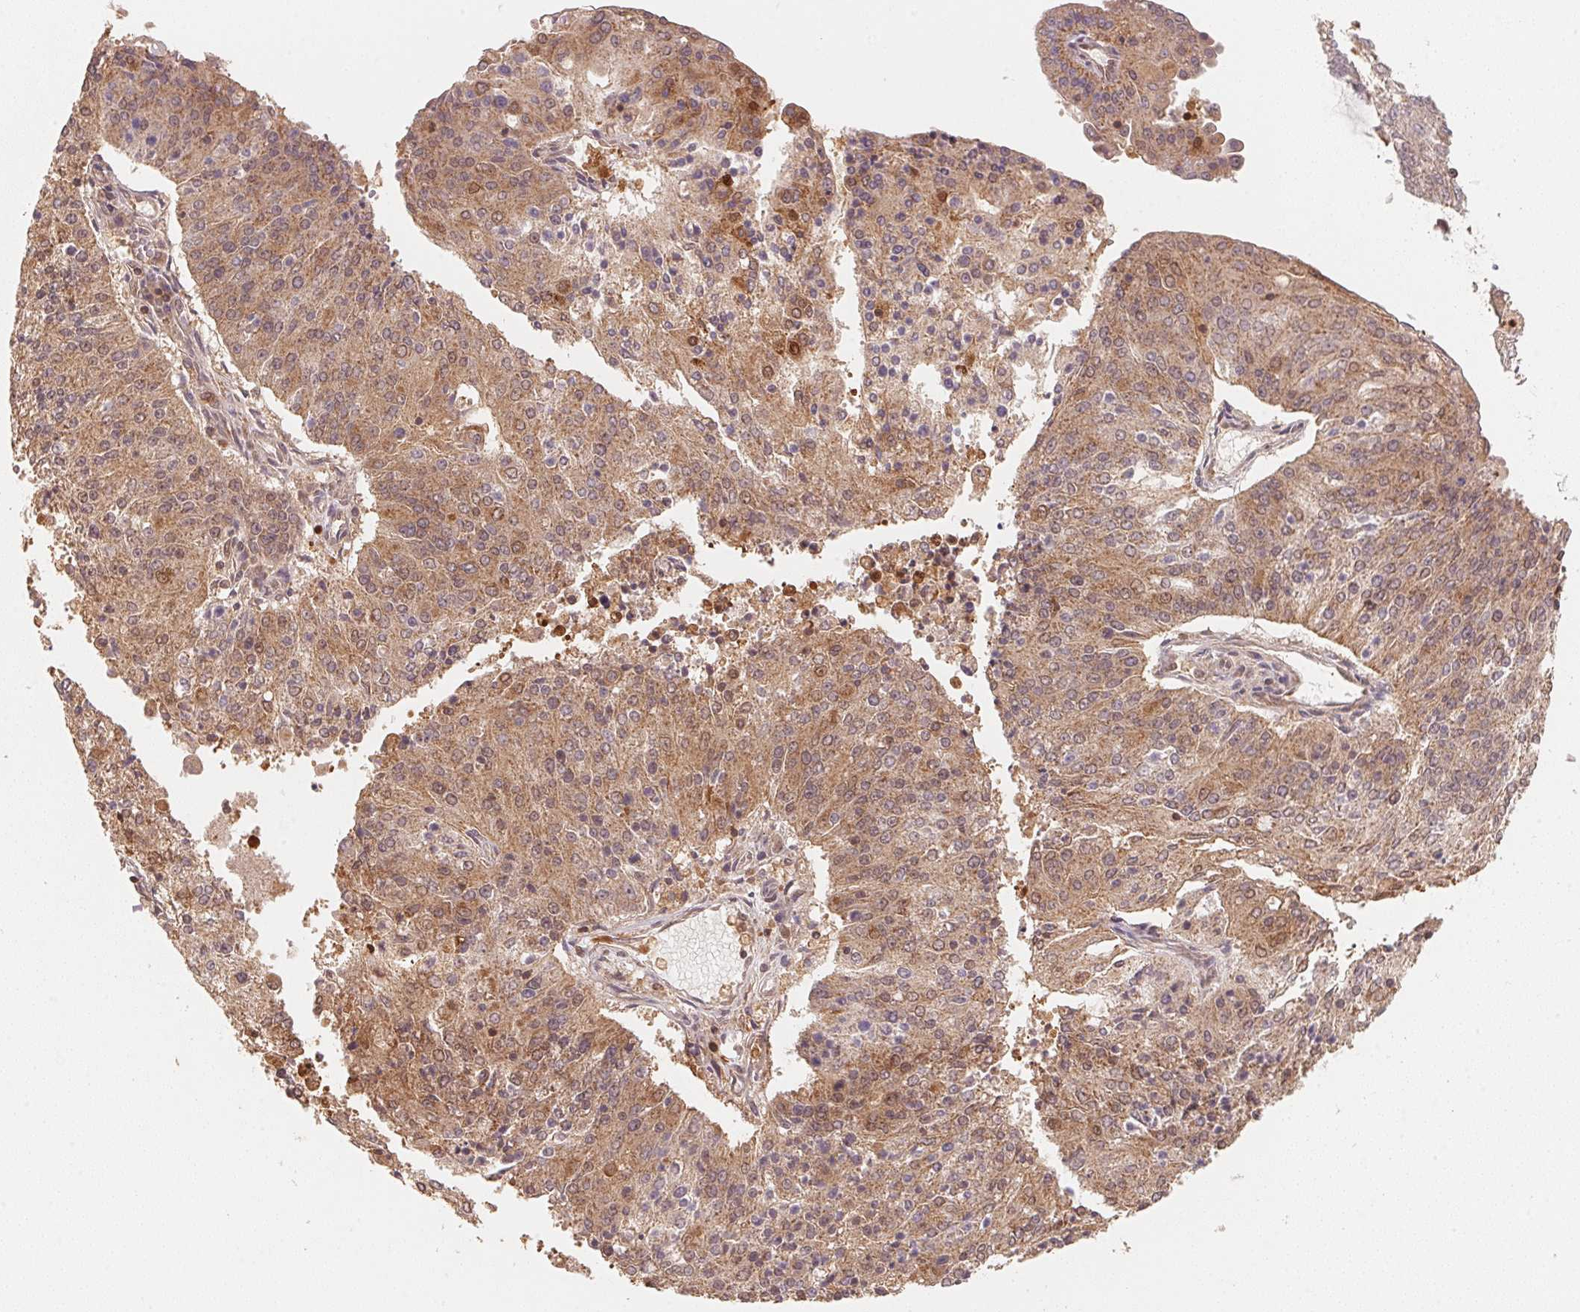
{"staining": {"intensity": "weak", "quantity": ">75%", "location": "cytoplasmic/membranous,nuclear"}, "tissue": "endometrial cancer", "cell_type": "Tumor cells", "image_type": "cancer", "snomed": [{"axis": "morphology", "description": "Adenocarcinoma, NOS"}, {"axis": "topography", "description": "Endometrium"}], "caption": "This is a histology image of immunohistochemistry (IHC) staining of endometrial adenocarcinoma, which shows weak positivity in the cytoplasmic/membranous and nuclear of tumor cells.", "gene": "CCDC102B", "patient": {"sex": "female", "age": 82}}